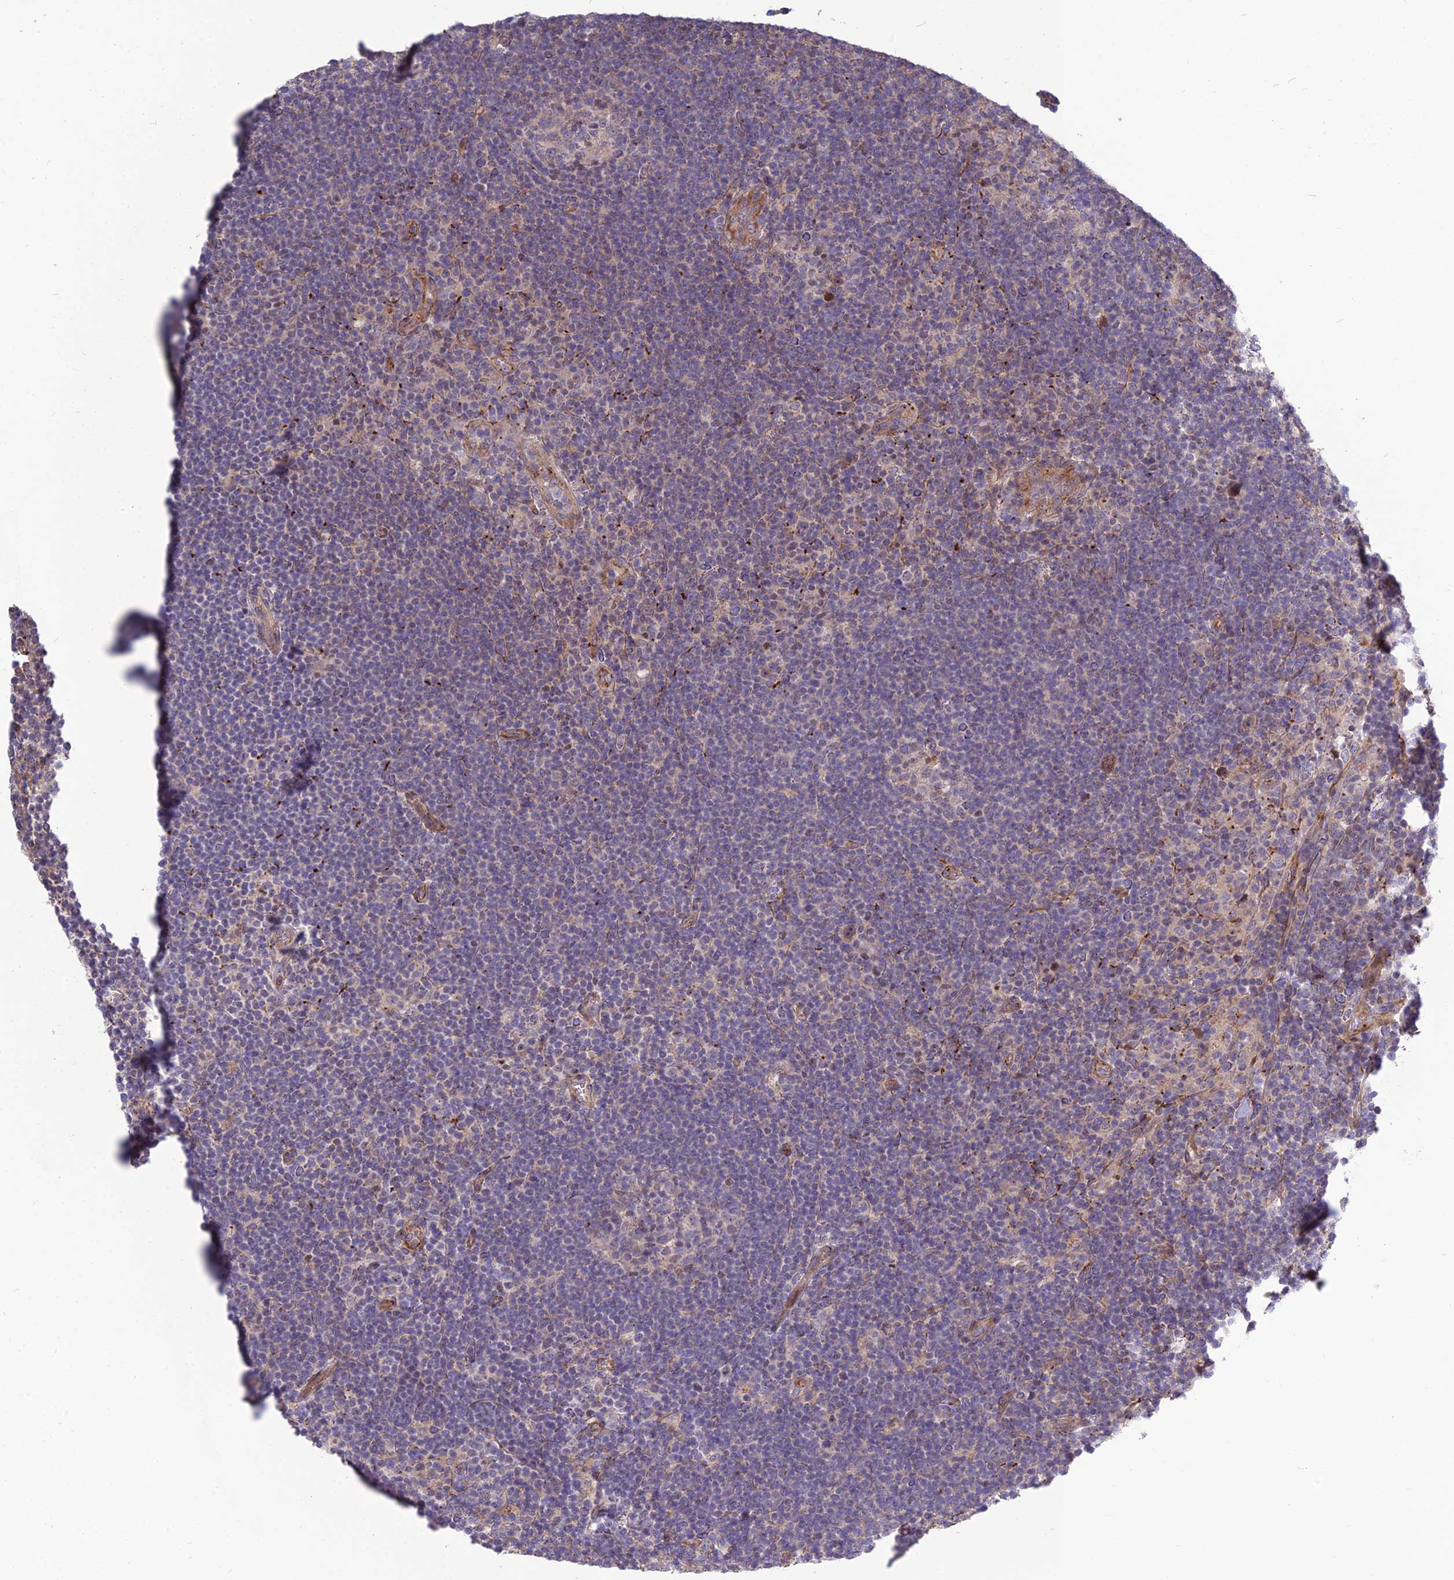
{"staining": {"intensity": "weak", "quantity": "25%-75%", "location": "nuclear"}, "tissue": "lymphoma", "cell_type": "Tumor cells", "image_type": "cancer", "snomed": [{"axis": "morphology", "description": "Hodgkin's disease, NOS"}, {"axis": "topography", "description": "Lymph node"}], "caption": "Hodgkin's disease was stained to show a protein in brown. There is low levels of weak nuclear positivity in approximately 25%-75% of tumor cells. Nuclei are stained in blue.", "gene": "TSPYL2", "patient": {"sex": "female", "age": 57}}